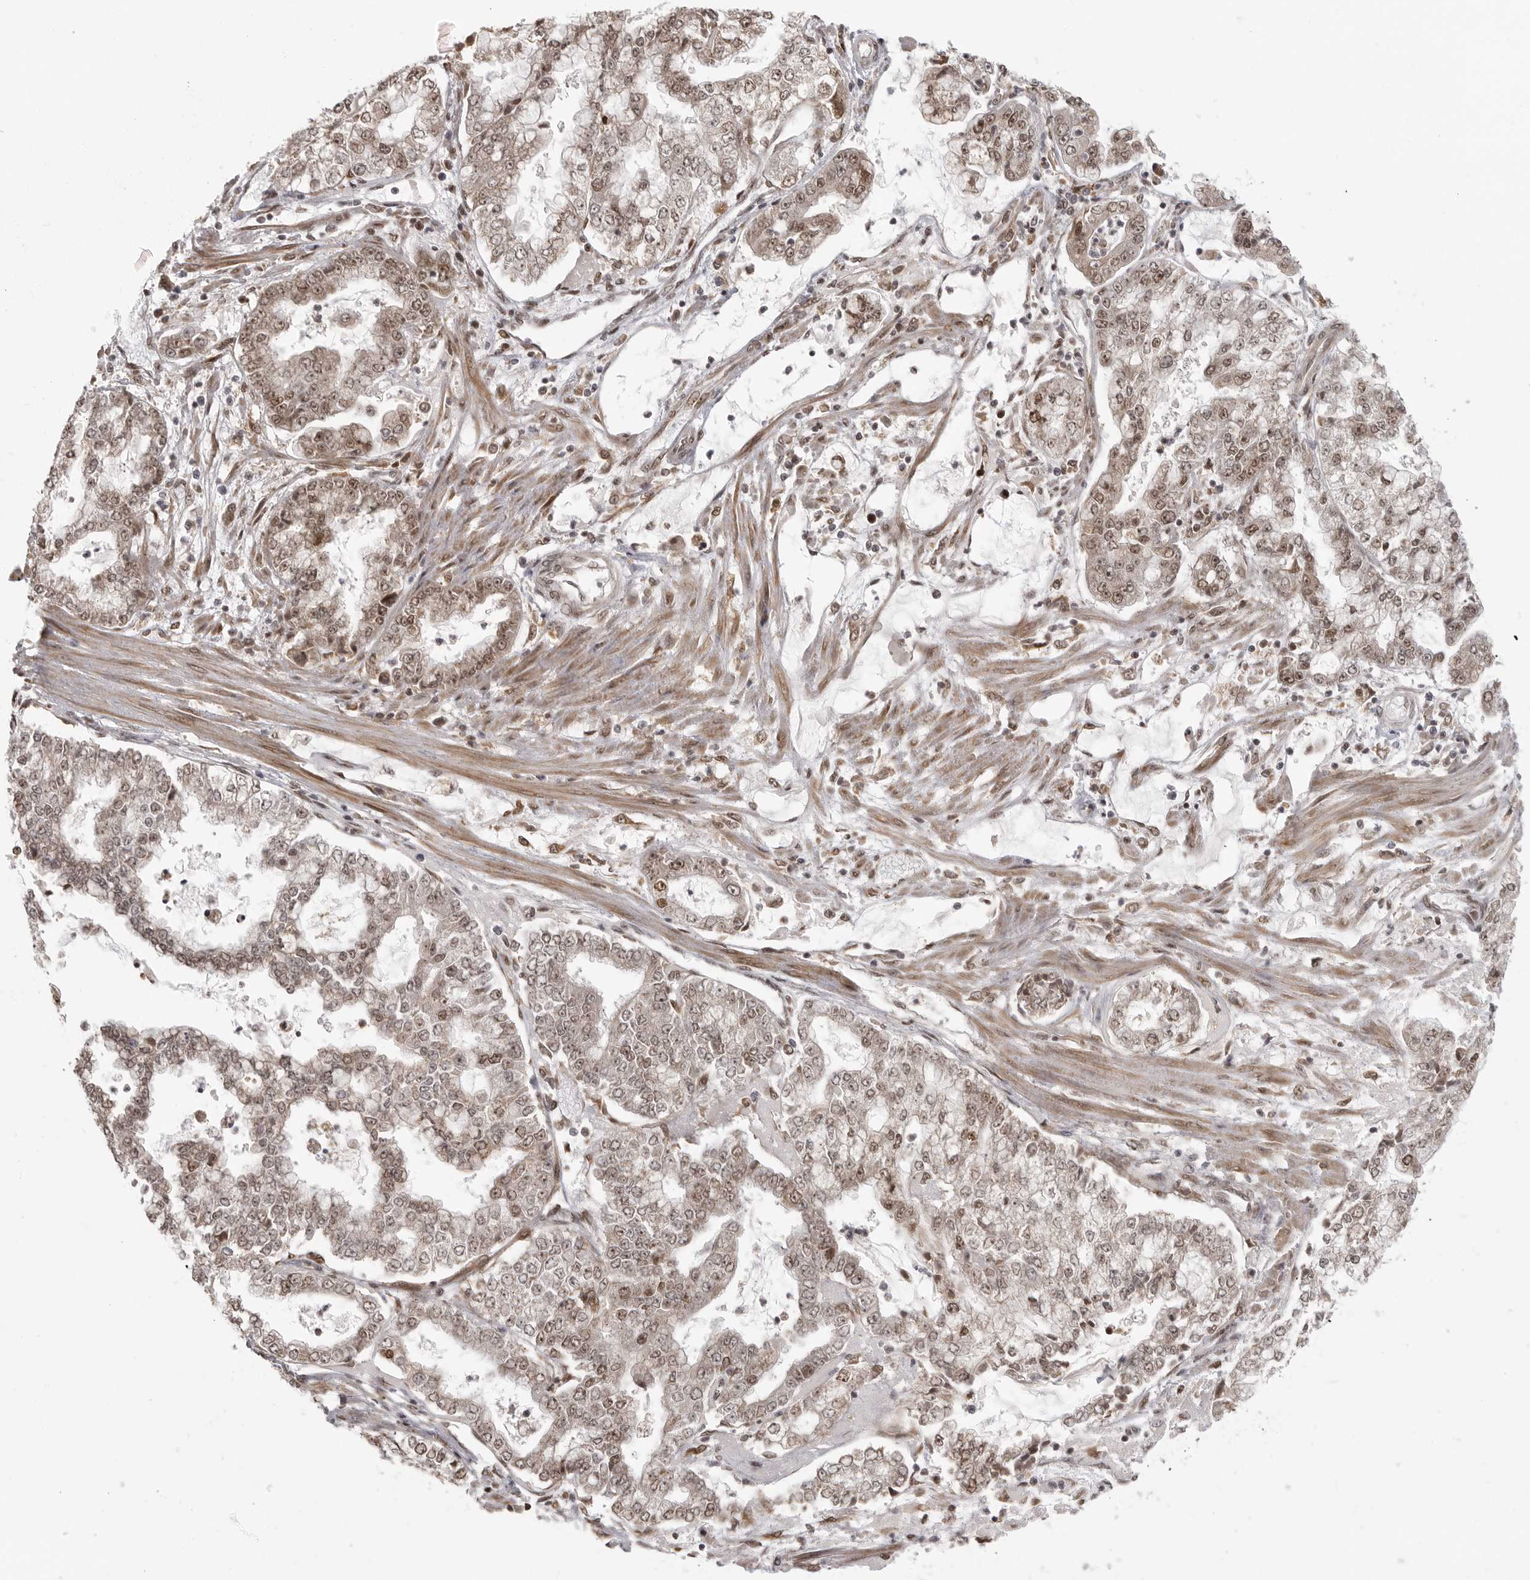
{"staining": {"intensity": "weak", "quantity": ">75%", "location": "nuclear"}, "tissue": "stomach cancer", "cell_type": "Tumor cells", "image_type": "cancer", "snomed": [{"axis": "morphology", "description": "Adenocarcinoma, NOS"}, {"axis": "topography", "description": "Stomach"}], "caption": "Adenocarcinoma (stomach) stained for a protein reveals weak nuclear positivity in tumor cells.", "gene": "ISG20L2", "patient": {"sex": "male", "age": 76}}